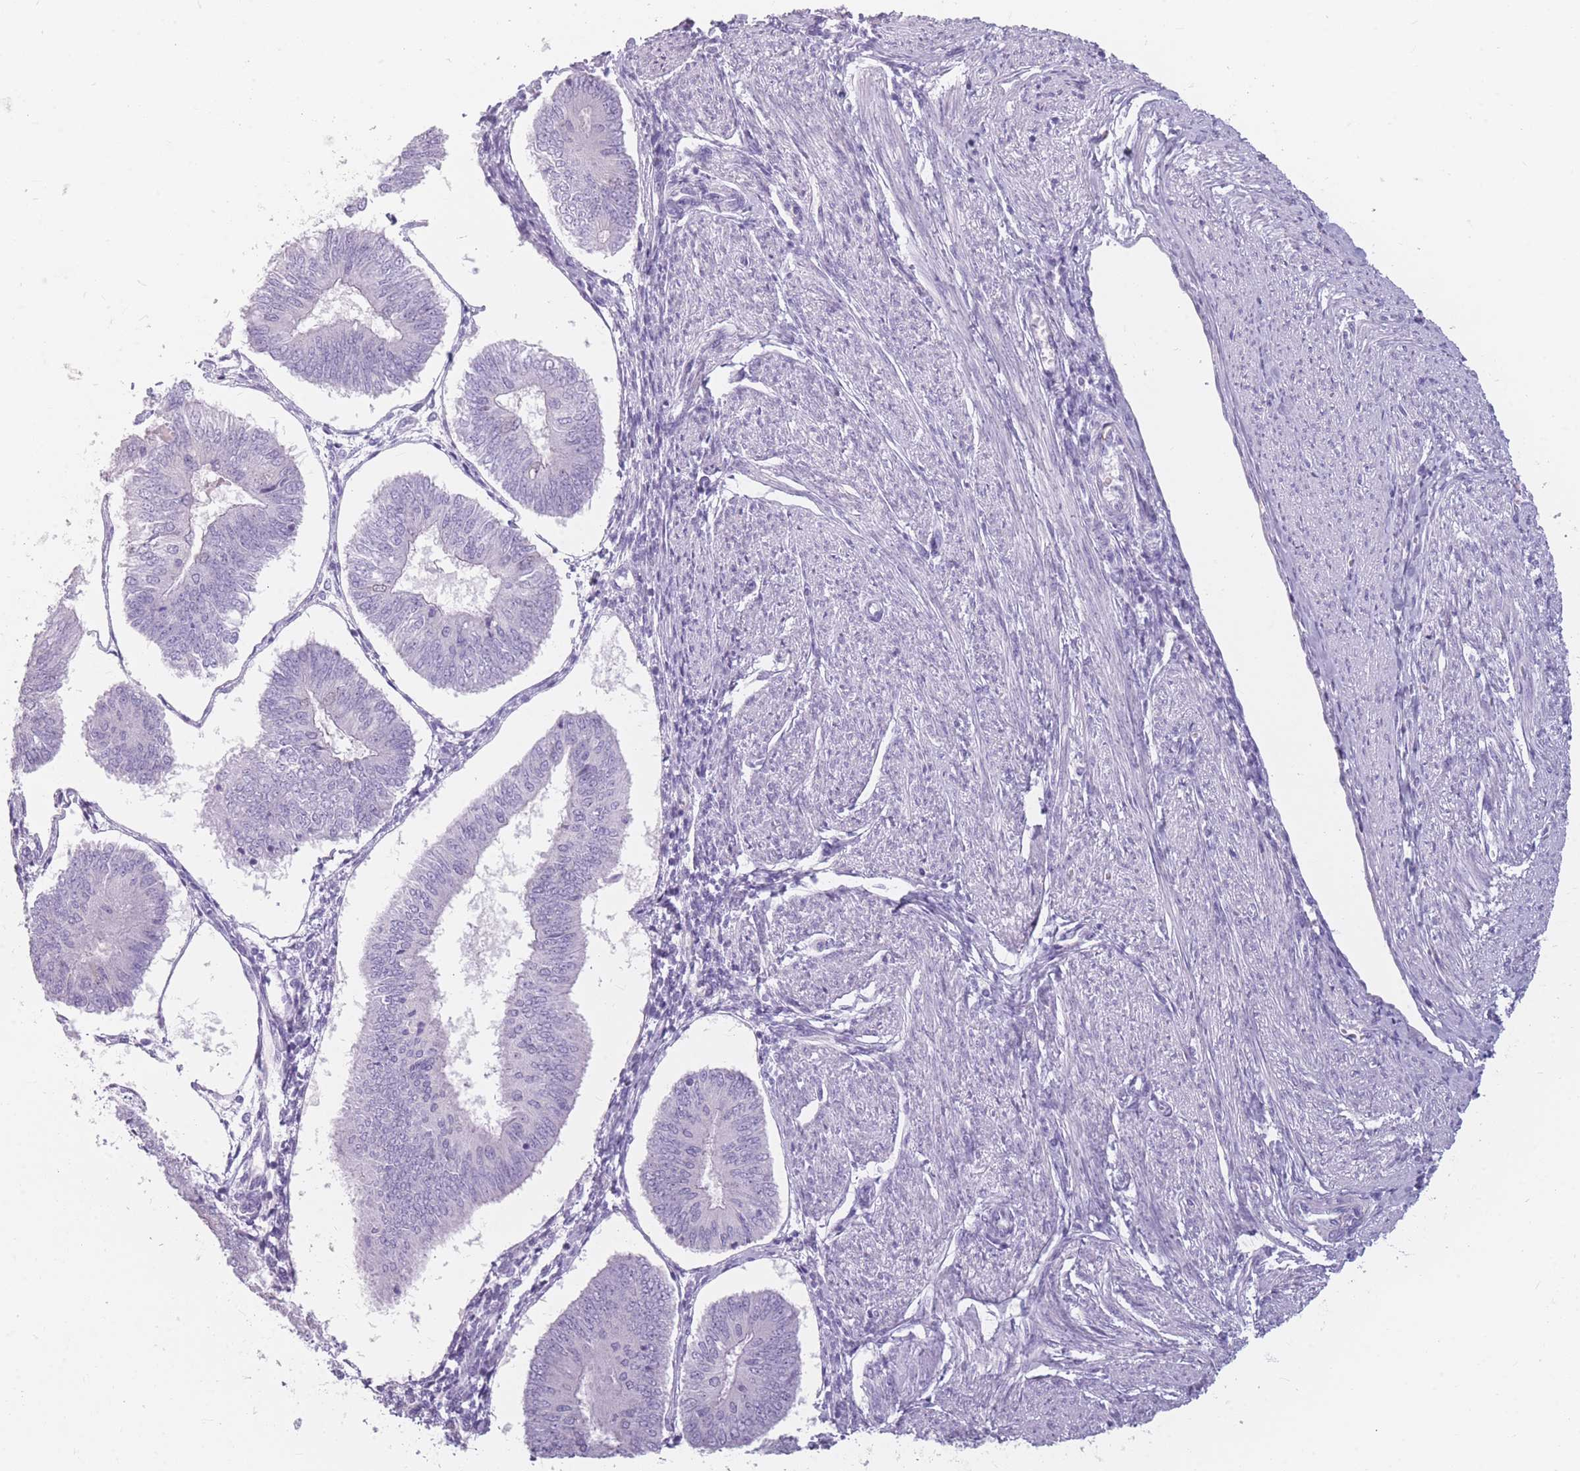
{"staining": {"intensity": "negative", "quantity": "none", "location": "none"}, "tissue": "endometrial cancer", "cell_type": "Tumor cells", "image_type": "cancer", "snomed": [{"axis": "morphology", "description": "Adenocarcinoma, NOS"}, {"axis": "topography", "description": "Endometrium"}], "caption": "This is an immunohistochemistry (IHC) micrograph of human endometrial adenocarcinoma. There is no staining in tumor cells.", "gene": "CCNO", "patient": {"sex": "female", "age": 58}}